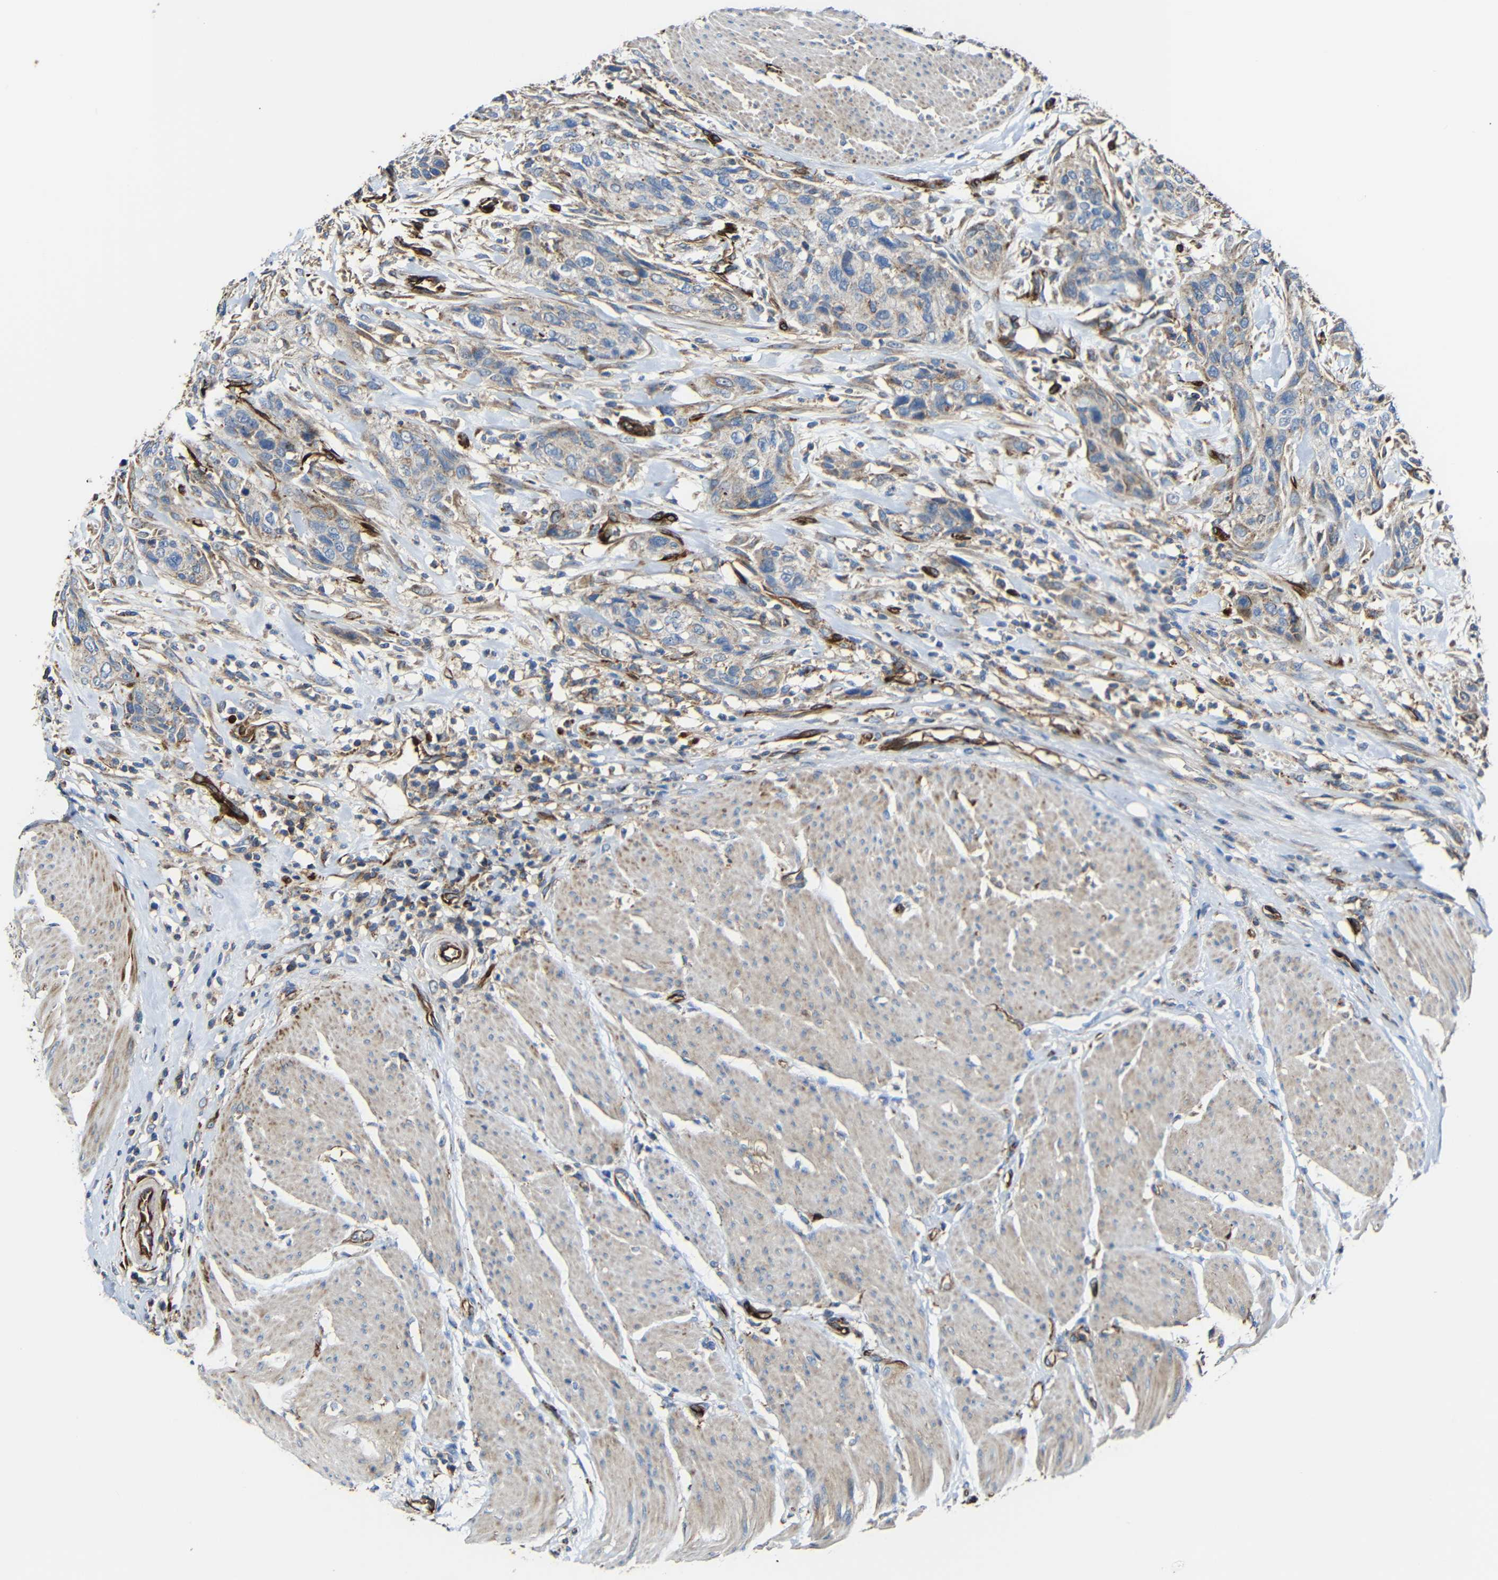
{"staining": {"intensity": "weak", "quantity": ">75%", "location": "cytoplasmic/membranous"}, "tissue": "urothelial cancer", "cell_type": "Tumor cells", "image_type": "cancer", "snomed": [{"axis": "morphology", "description": "Urothelial carcinoma, High grade"}, {"axis": "topography", "description": "Urinary bladder"}], "caption": "IHC of urothelial cancer displays low levels of weak cytoplasmic/membranous expression in about >75% of tumor cells.", "gene": "IGSF10", "patient": {"sex": "male", "age": 35}}